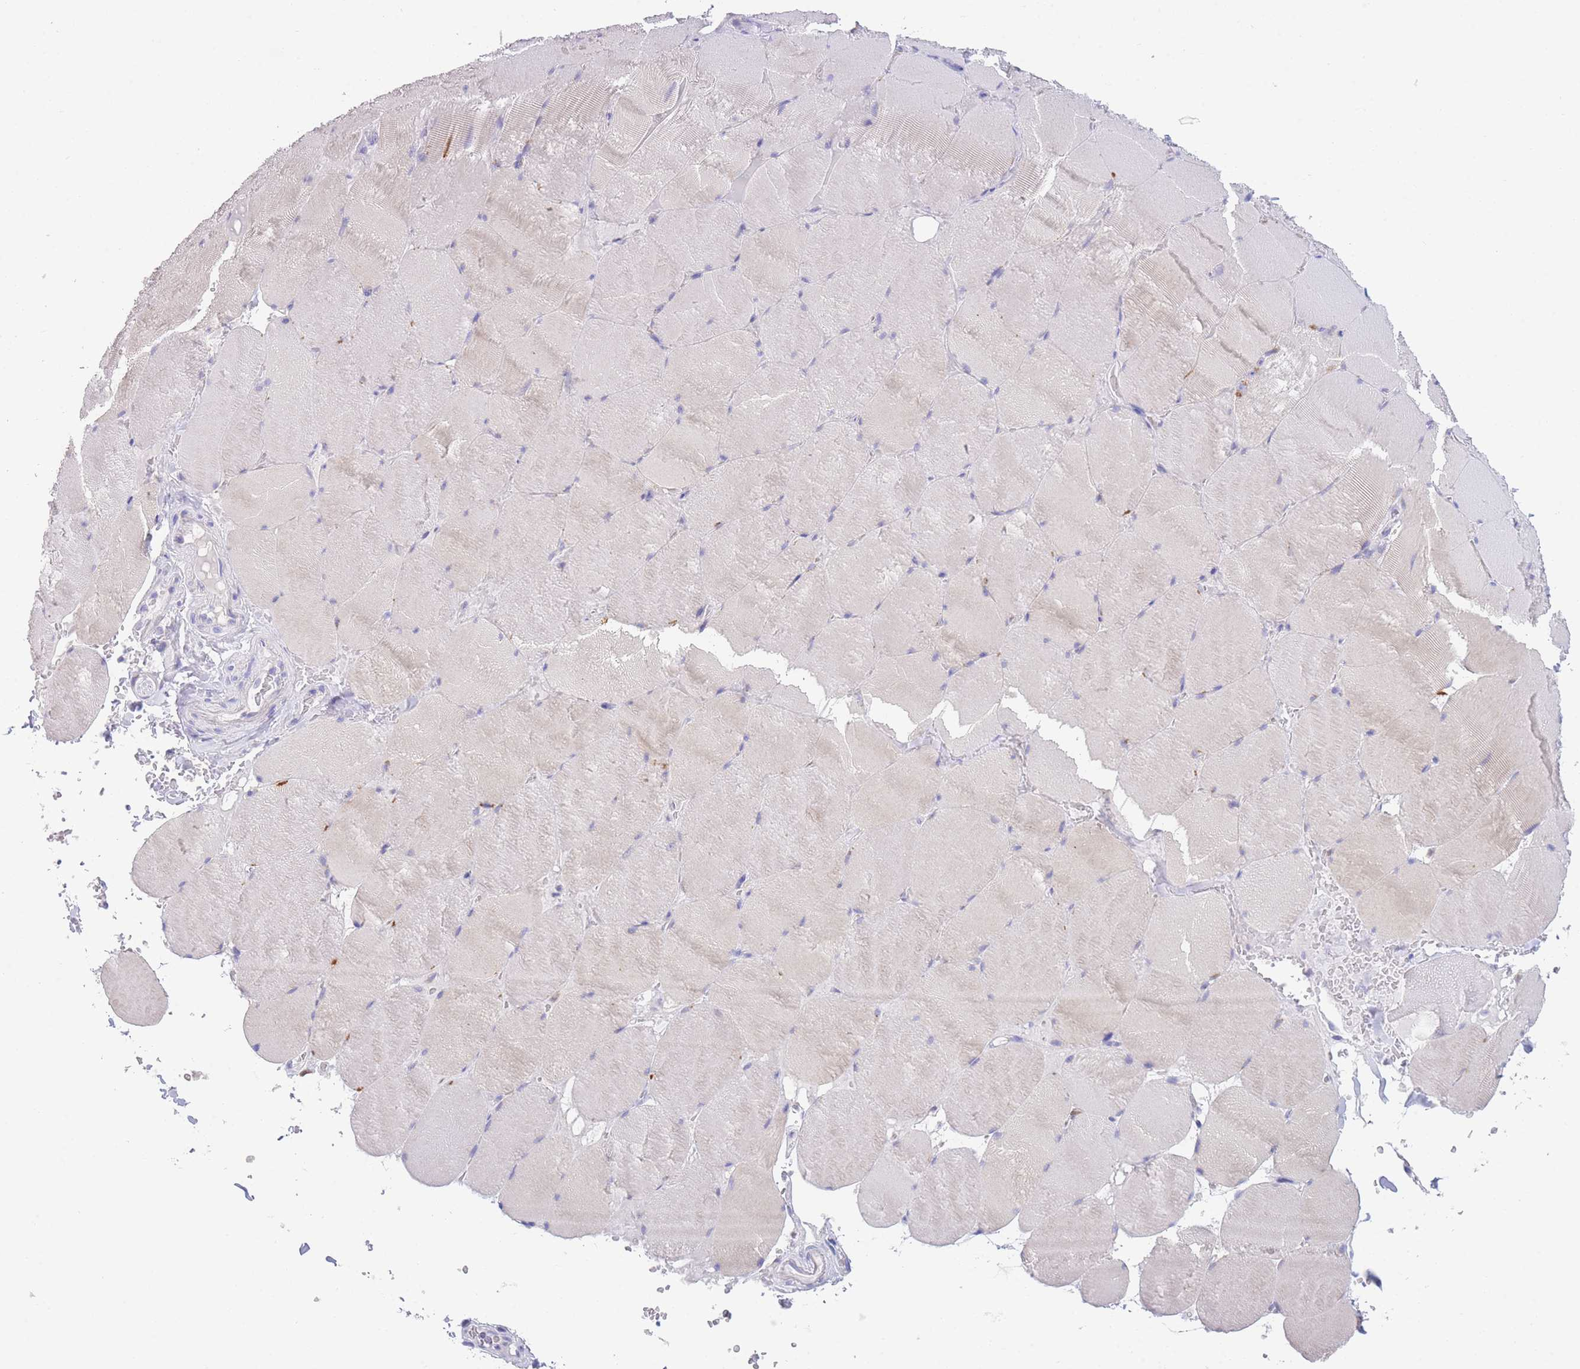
{"staining": {"intensity": "negative", "quantity": "none", "location": "none"}, "tissue": "skeletal muscle", "cell_type": "Myocytes", "image_type": "normal", "snomed": [{"axis": "morphology", "description": "Normal tissue, NOS"}, {"axis": "topography", "description": "Skeletal muscle"}, {"axis": "topography", "description": "Head-Neck"}], "caption": "This micrograph is of unremarkable skeletal muscle stained with immunohistochemistry (IHC) to label a protein in brown with the nuclei are counter-stained blue. There is no expression in myocytes.", "gene": "PCDHB3", "patient": {"sex": "male", "age": 66}}